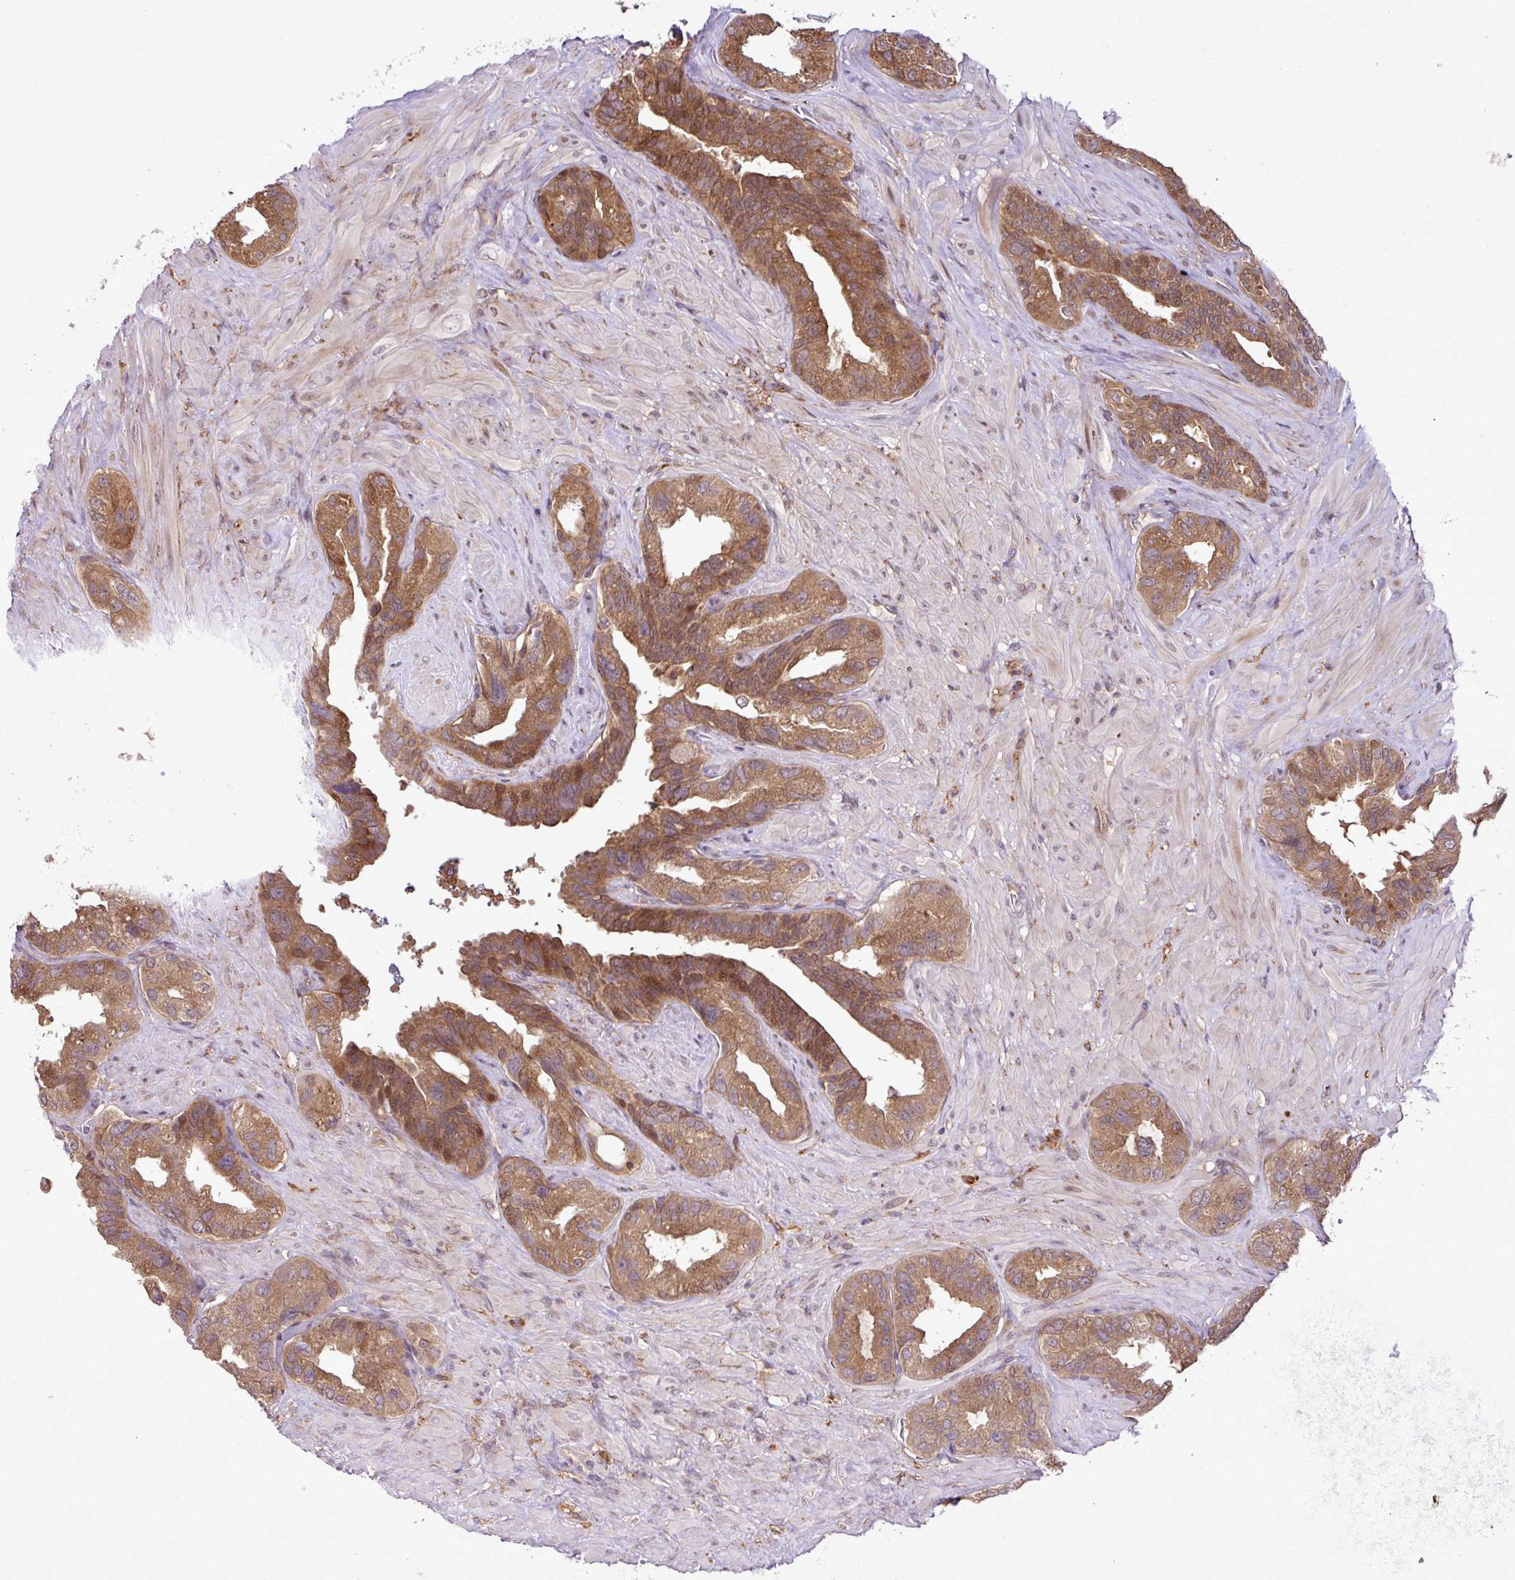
{"staining": {"intensity": "moderate", "quantity": ">75%", "location": "cytoplasmic/membranous"}, "tissue": "seminal vesicle", "cell_type": "Glandular cells", "image_type": "normal", "snomed": [{"axis": "morphology", "description": "Normal tissue, NOS"}, {"axis": "topography", "description": "Seminal veicle"}, {"axis": "topography", "description": "Peripheral nerve tissue"}], "caption": "Glandular cells reveal medium levels of moderate cytoplasmic/membranous staining in about >75% of cells in normal seminal vesicle. The staining was performed using DAB (3,3'-diaminobenzidine), with brown indicating positive protein expression. Nuclei are stained blue with hematoxylin.", "gene": "DLGAP4", "patient": {"sex": "male", "age": 76}}